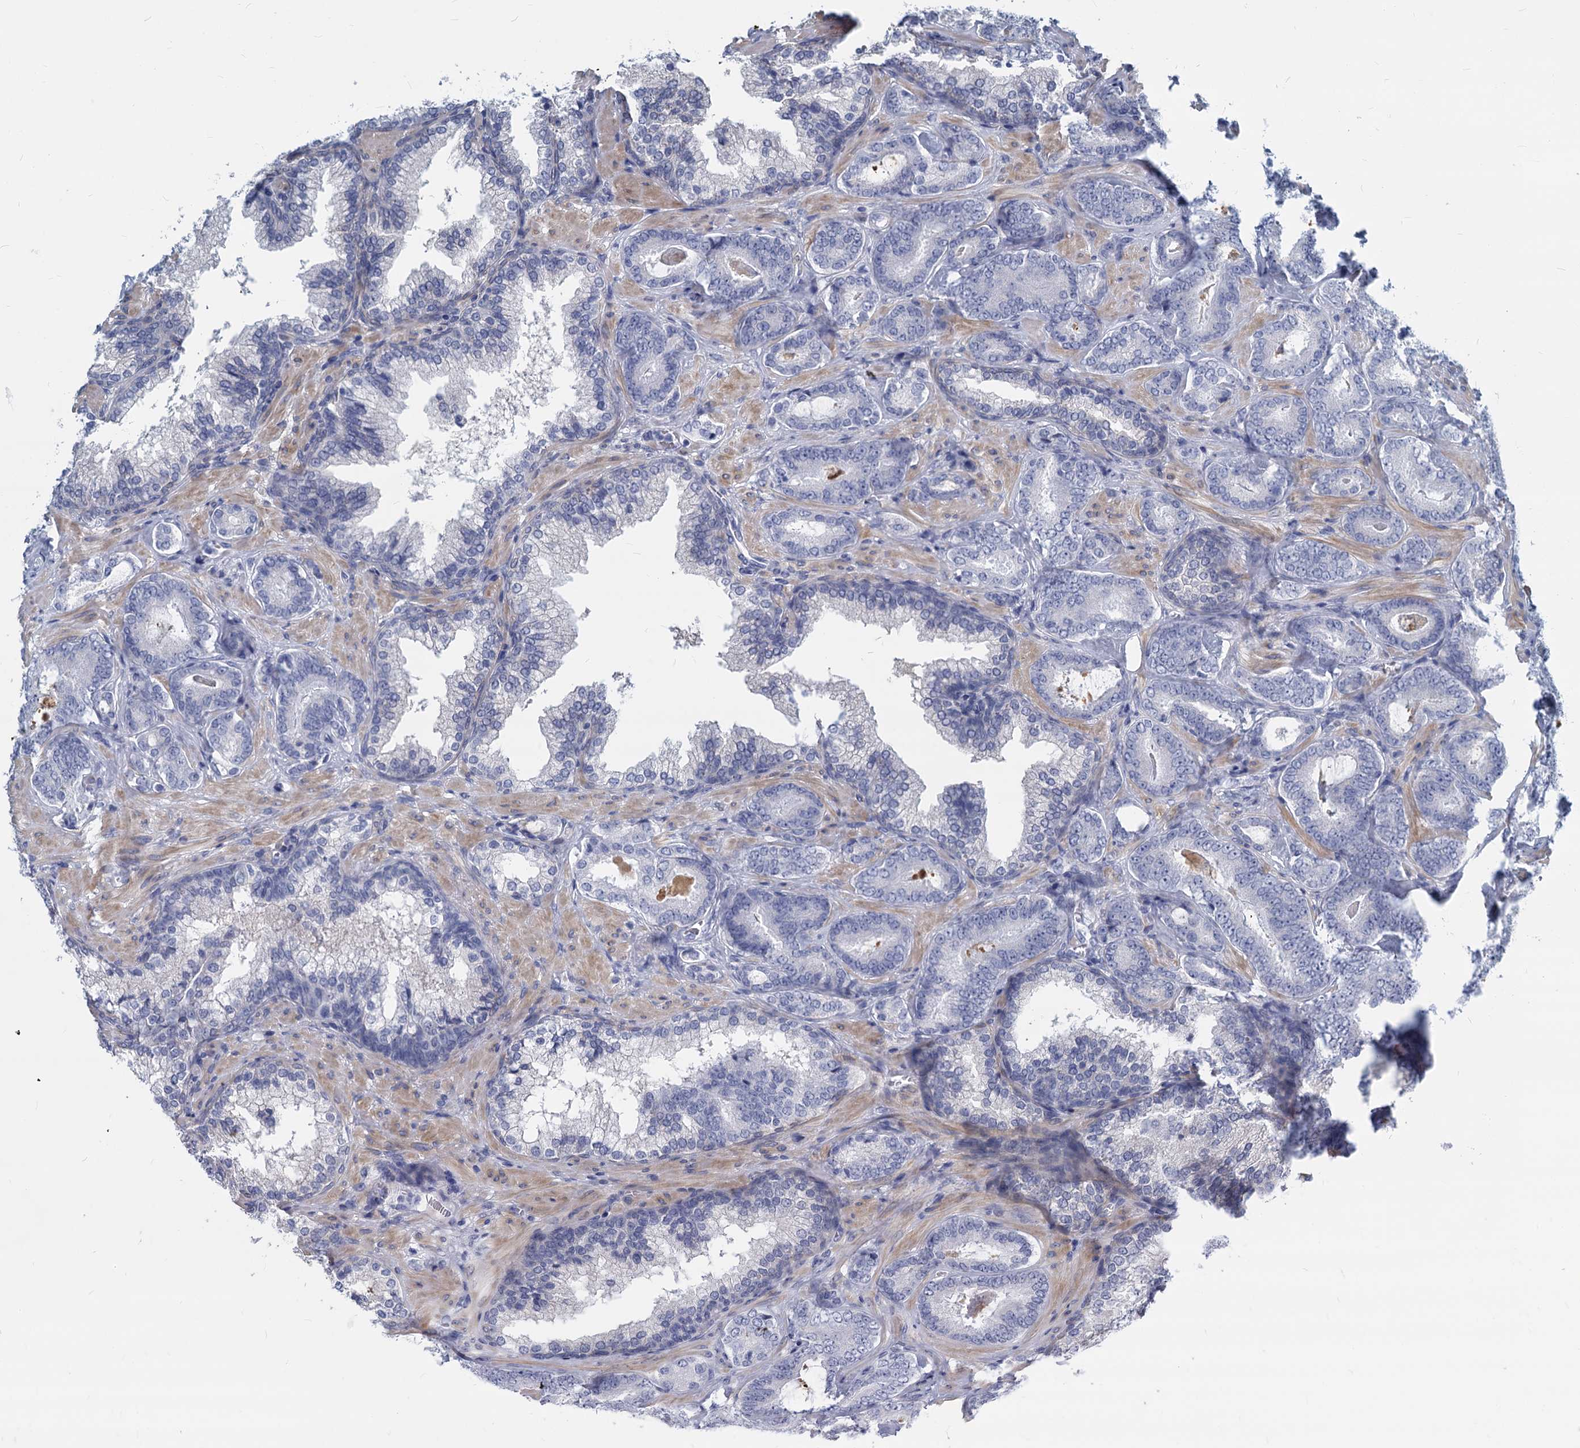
{"staining": {"intensity": "negative", "quantity": "none", "location": "none"}, "tissue": "prostate cancer", "cell_type": "Tumor cells", "image_type": "cancer", "snomed": [{"axis": "morphology", "description": "Adenocarcinoma, Low grade"}, {"axis": "topography", "description": "Prostate"}], "caption": "Tumor cells are negative for protein expression in human prostate cancer (low-grade adenocarcinoma).", "gene": "GSTM3", "patient": {"sex": "male", "age": 60}}